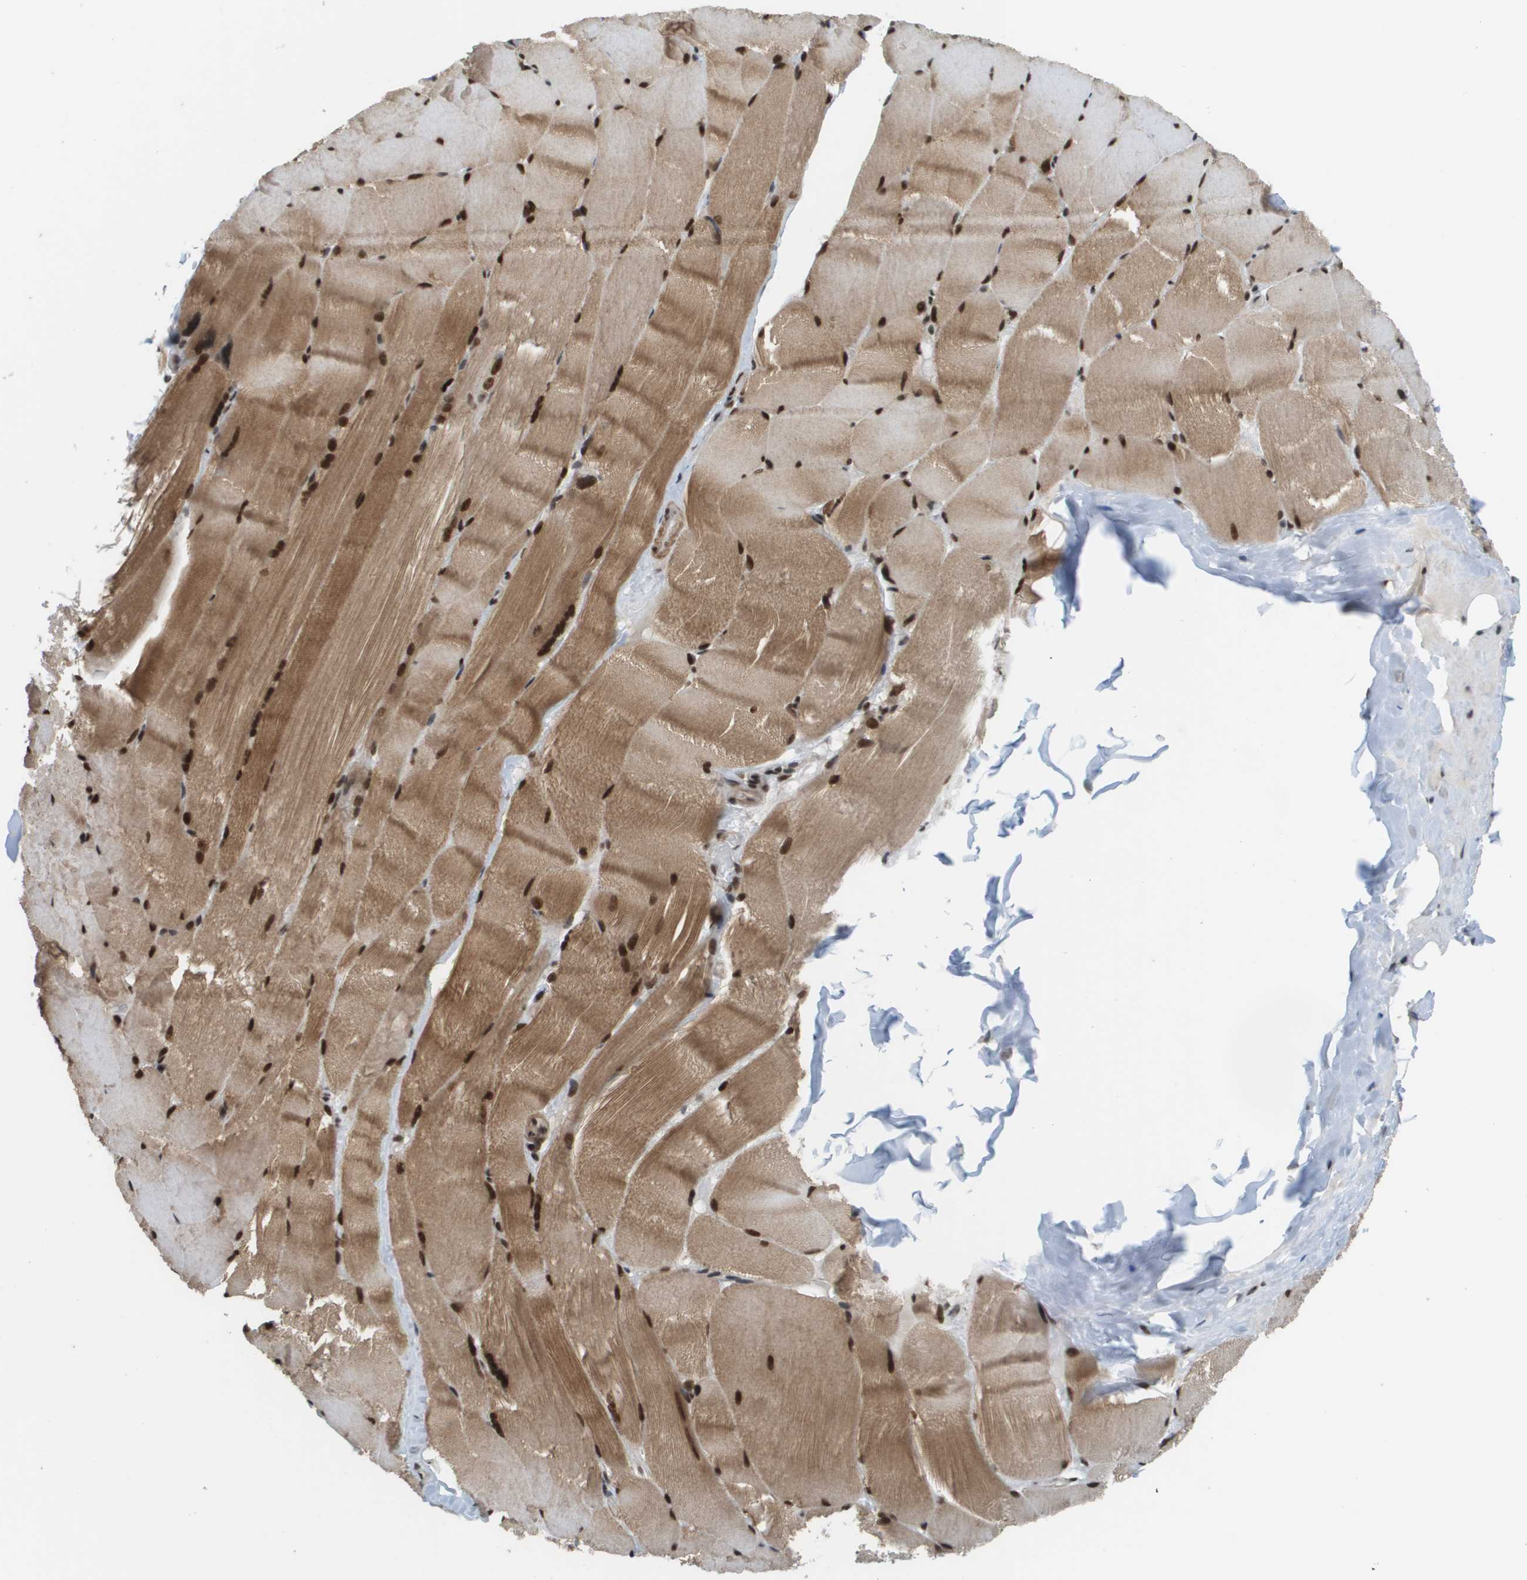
{"staining": {"intensity": "strong", "quantity": ">75%", "location": "cytoplasmic/membranous,nuclear"}, "tissue": "skeletal muscle", "cell_type": "Myocytes", "image_type": "normal", "snomed": [{"axis": "morphology", "description": "Normal tissue, NOS"}, {"axis": "topography", "description": "Skin"}, {"axis": "topography", "description": "Skeletal muscle"}], "caption": "Immunohistochemical staining of unremarkable human skeletal muscle demonstrates high levels of strong cytoplasmic/membranous,nuclear expression in about >75% of myocytes. (brown staining indicates protein expression, while blue staining denotes nuclei).", "gene": "PRCC", "patient": {"sex": "male", "age": 83}}